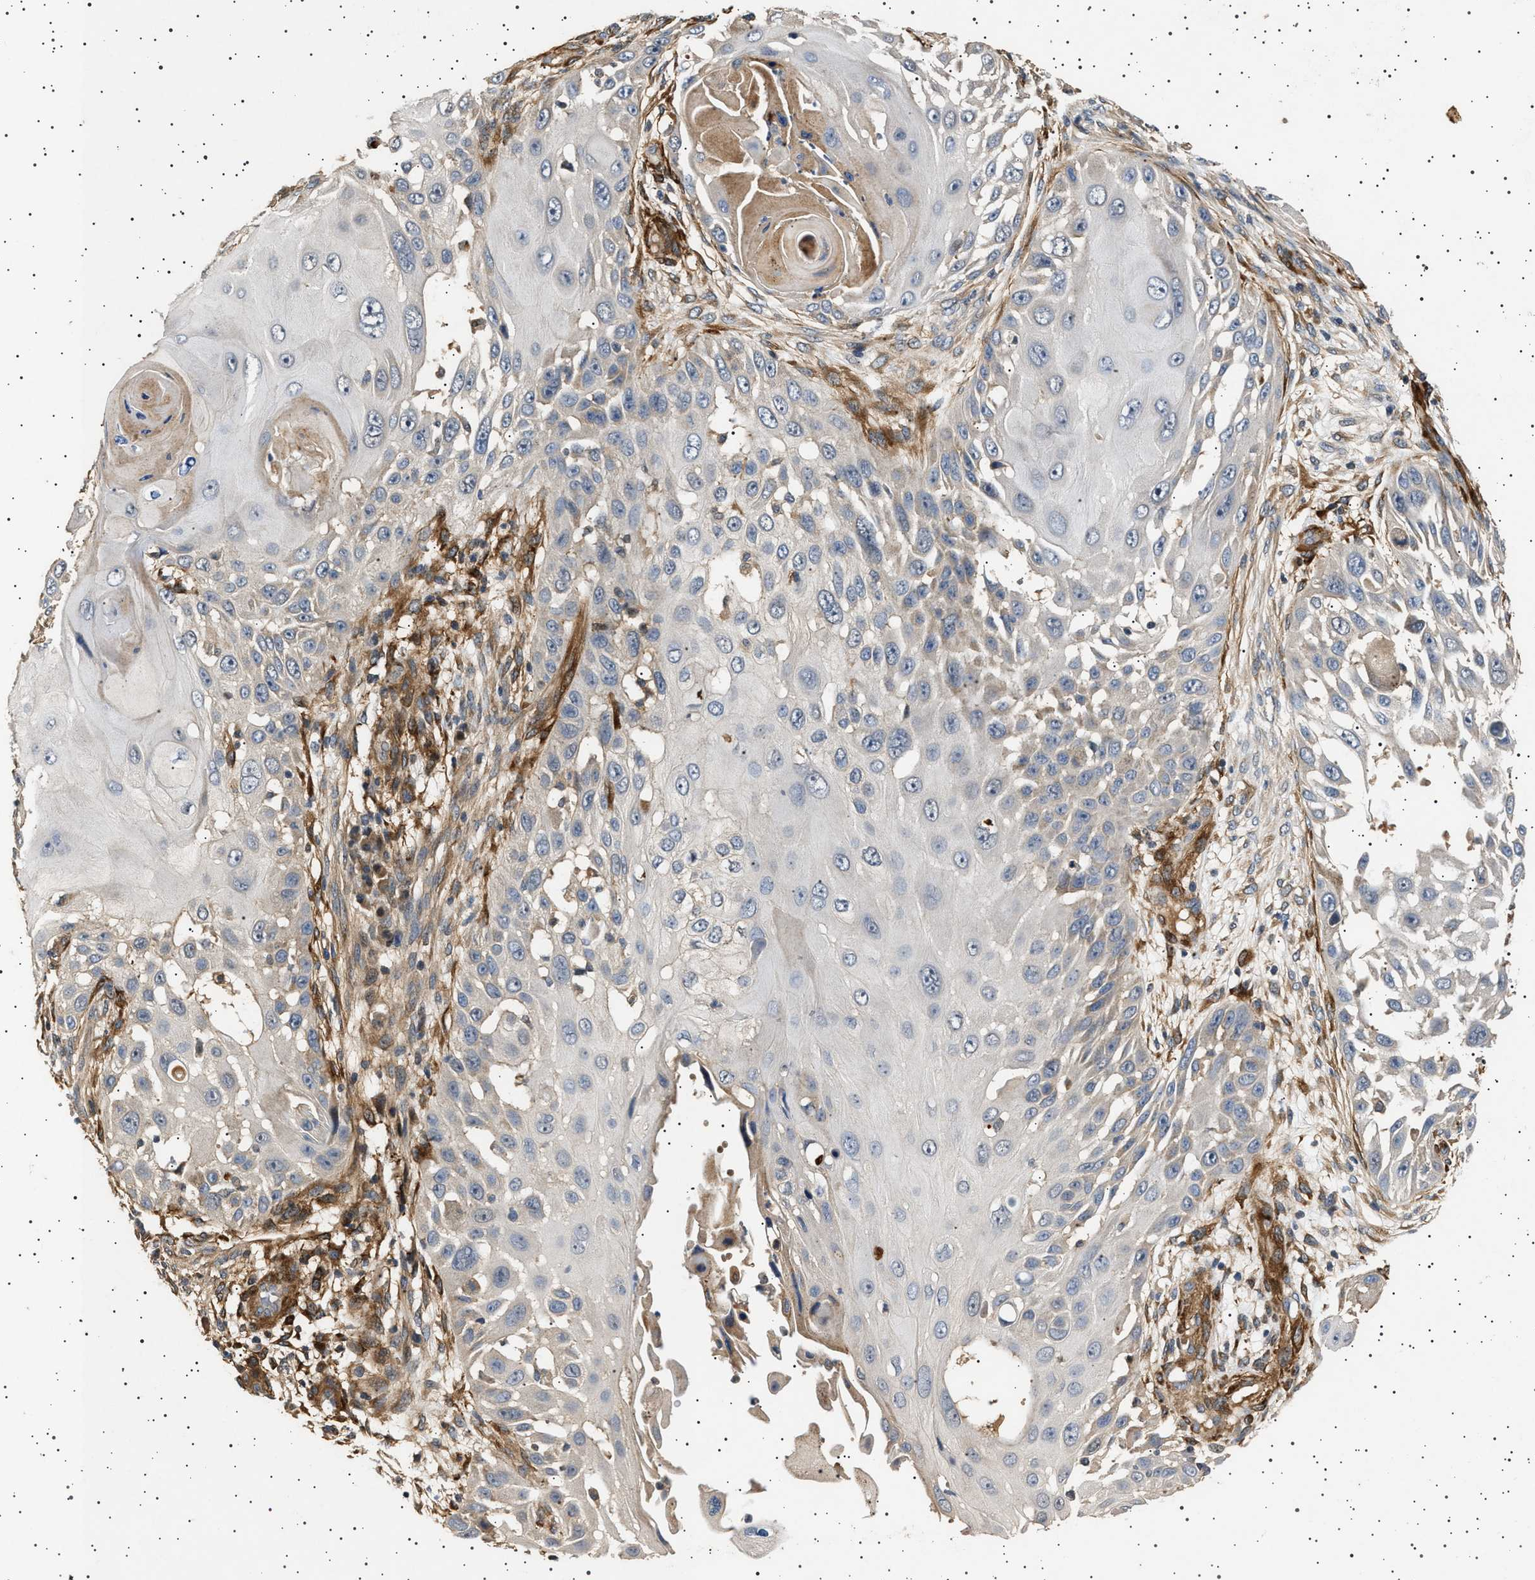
{"staining": {"intensity": "negative", "quantity": "none", "location": "none"}, "tissue": "skin cancer", "cell_type": "Tumor cells", "image_type": "cancer", "snomed": [{"axis": "morphology", "description": "Squamous cell carcinoma, NOS"}, {"axis": "topography", "description": "Skin"}], "caption": "Tumor cells show no significant protein staining in squamous cell carcinoma (skin). (DAB immunohistochemistry visualized using brightfield microscopy, high magnification).", "gene": "GUCY1B1", "patient": {"sex": "female", "age": 44}}